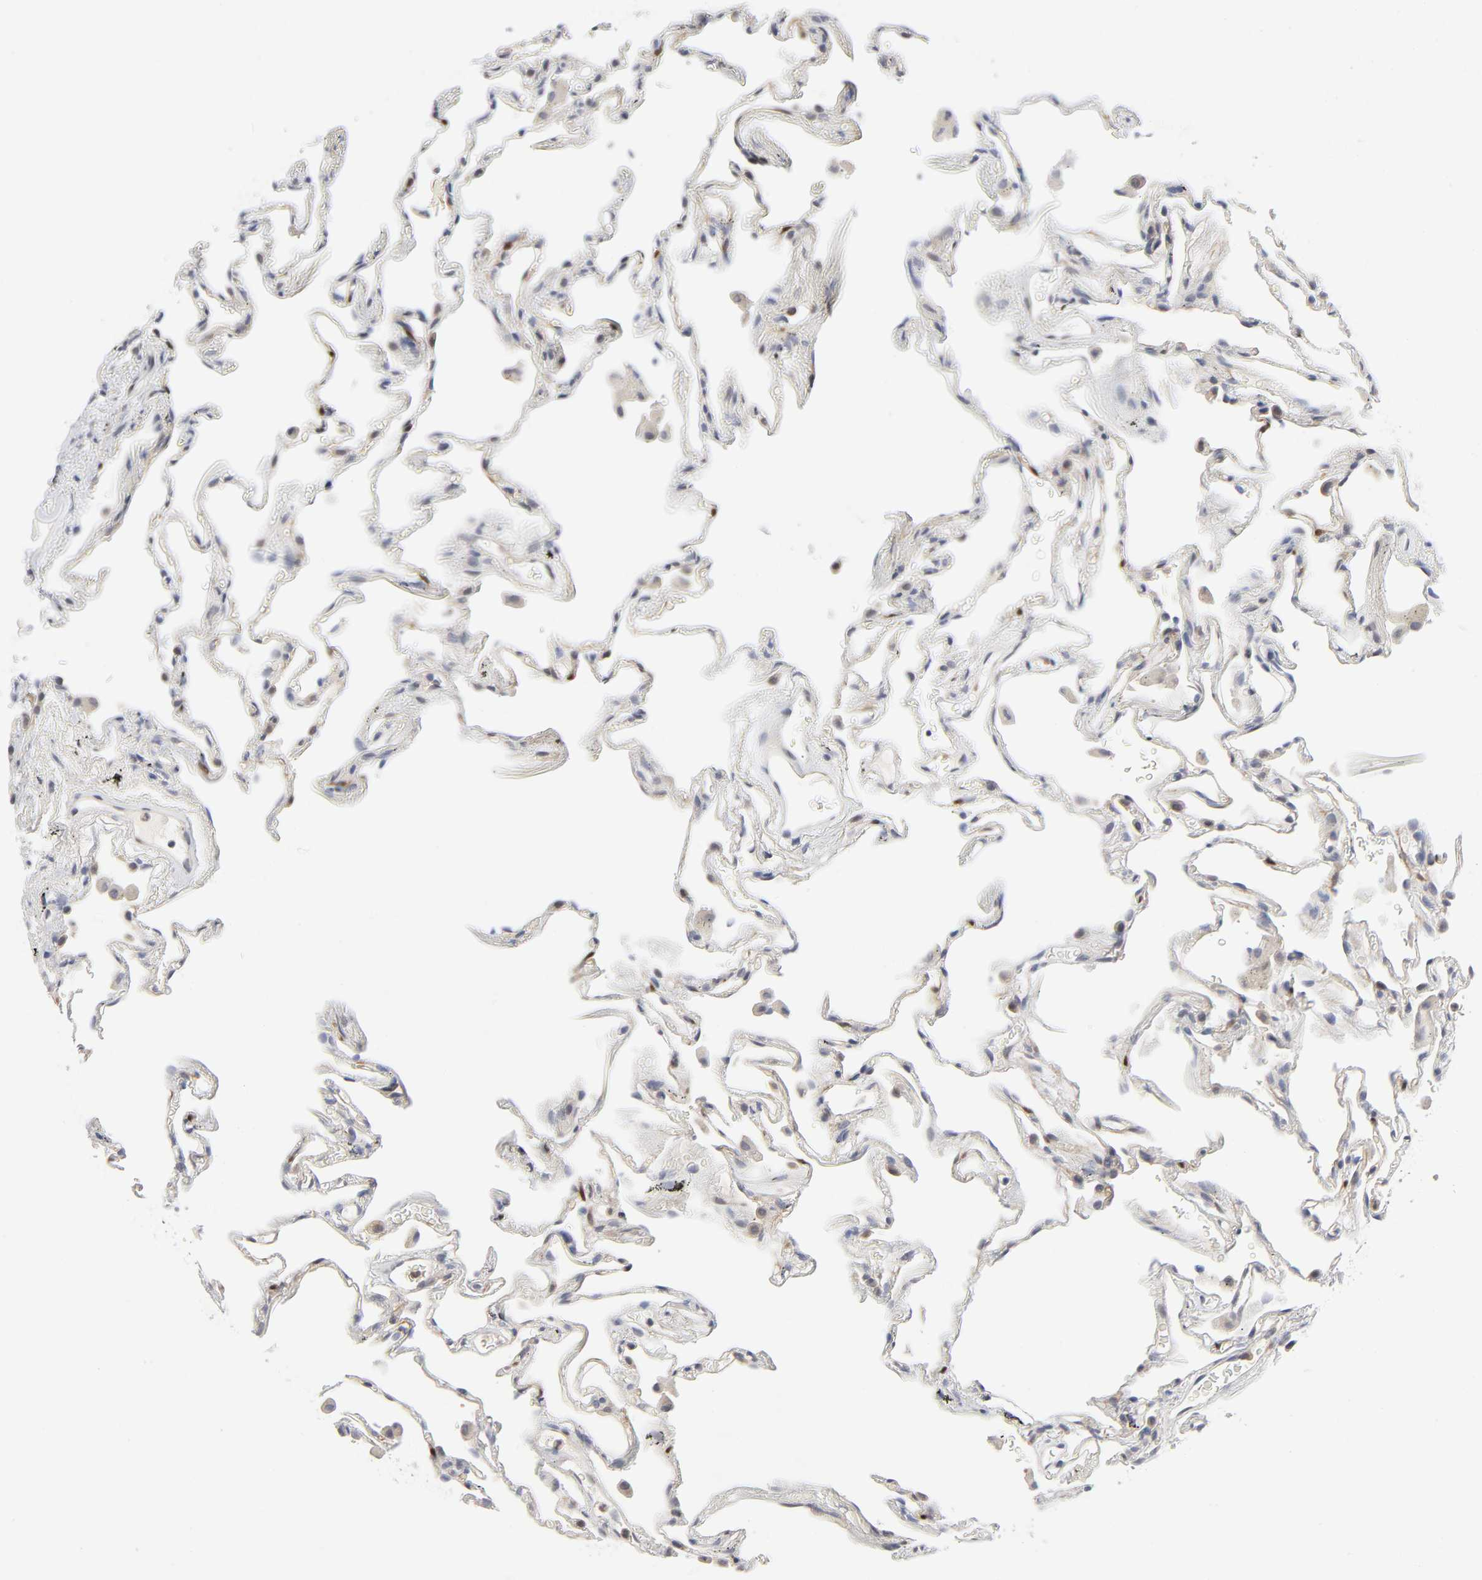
{"staining": {"intensity": "negative", "quantity": "none", "location": "none"}, "tissue": "lung", "cell_type": "Alveolar cells", "image_type": "normal", "snomed": [{"axis": "morphology", "description": "Normal tissue, NOS"}, {"axis": "morphology", "description": "Inflammation, NOS"}, {"axis": "topography", "description": "Lung"}], "caption": "IHC of unremarkable lung displays no expression in alveolar cells.", "gene": "PTEN", "patient": {"sex": "male", "age": 69}}